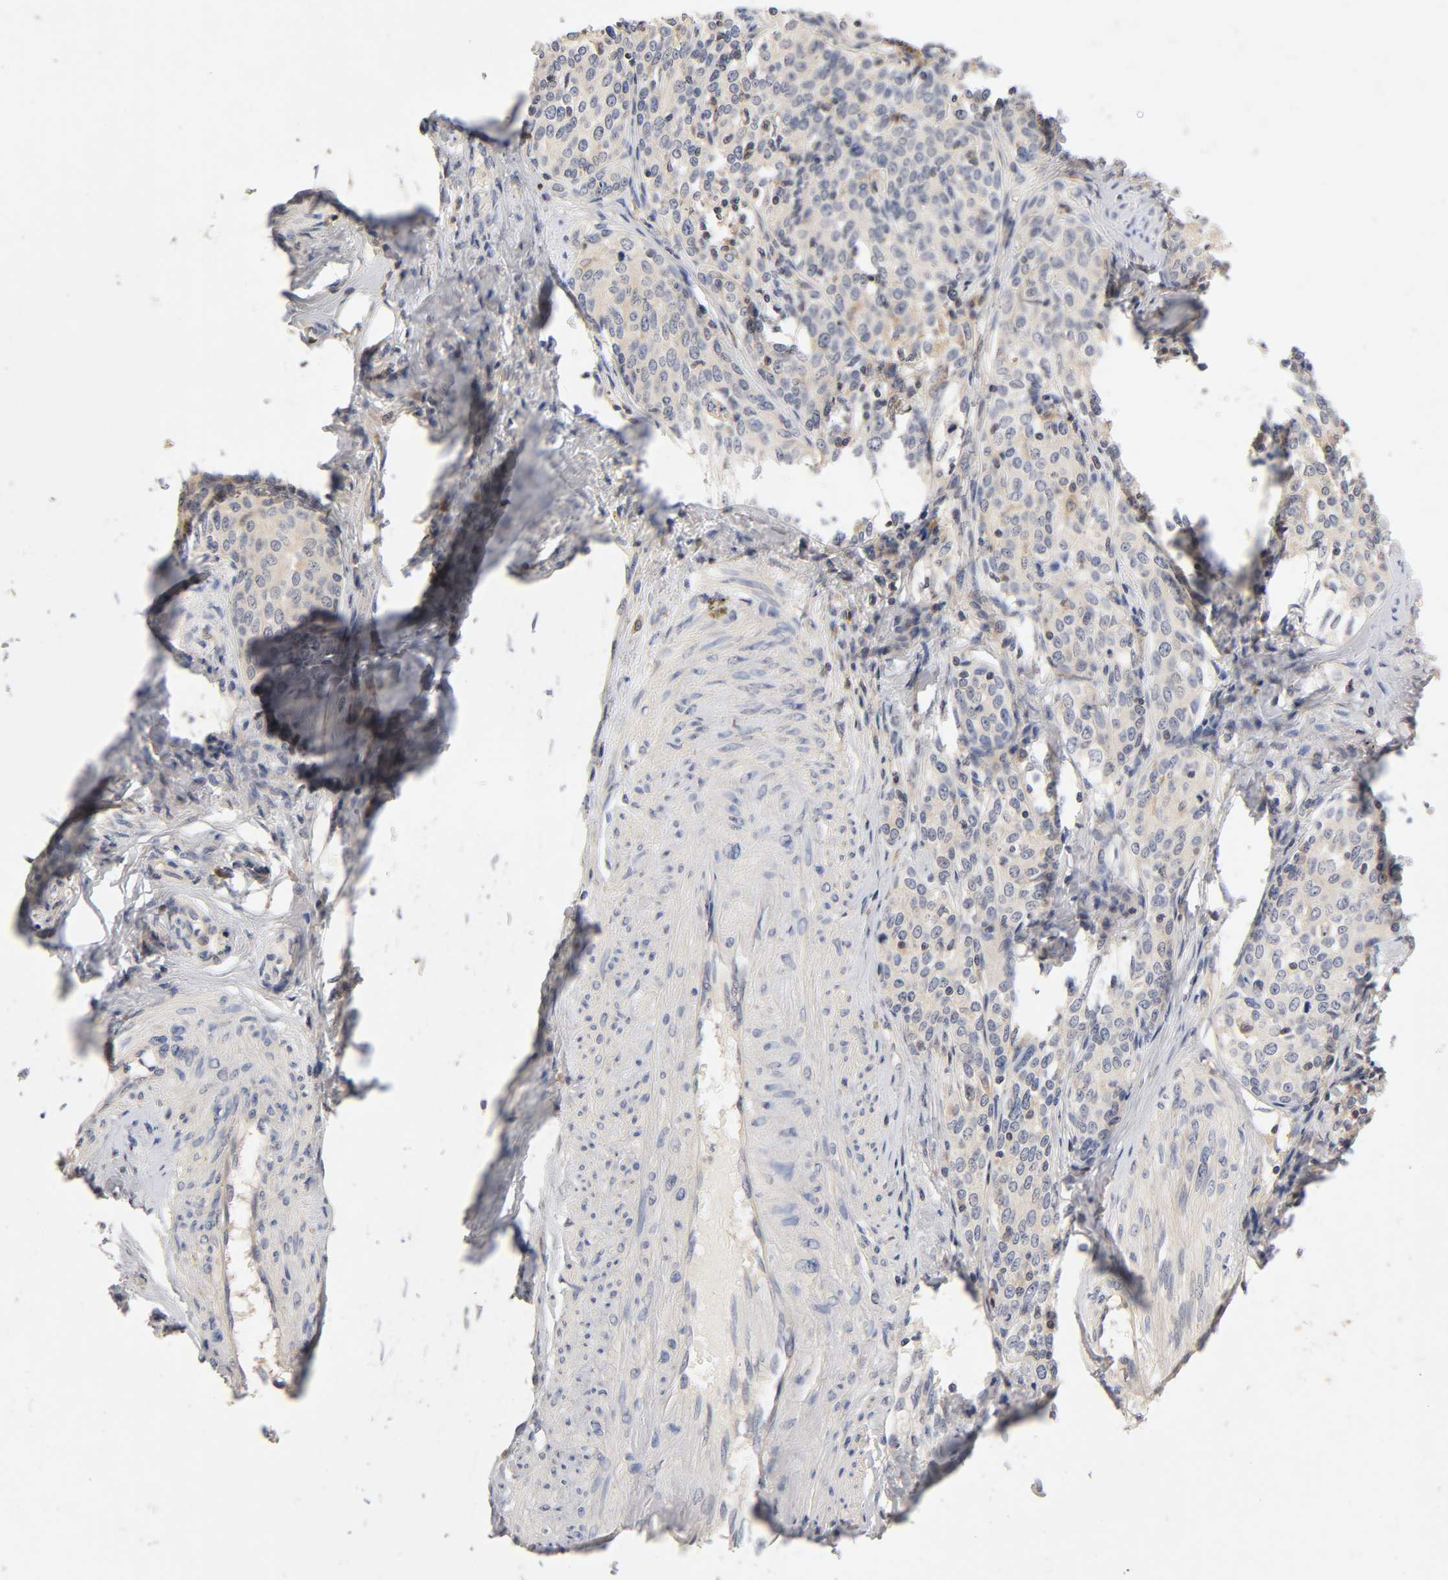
{"staining": {"intensity": "weak", "quantity": "25%-75%", "location": "cytoplasmic/membranous"}, "tissue": "cervical cancer", "cell_type": "Tumor cells", "image_type": "cancer", "snomed": [{"axis": "morphology", "description": "Squamous cell carcinoma, NOS"}, {"axis": "morphology", "description": "Adenocarcinoma, NOS"}, {"axis": "topography", "description": "Cervix"}], "caption": "DAB (3,3'-diaminobenzidine) immunohistochemical staining of human cervical cancer (squamous cell carcinoma) shows weak cytoplasmic/membranous protein positivity in approximately 25%-75% of tumor cells.", "gene": "RHOA", "patient": {"sex": "female", "age": 52}}